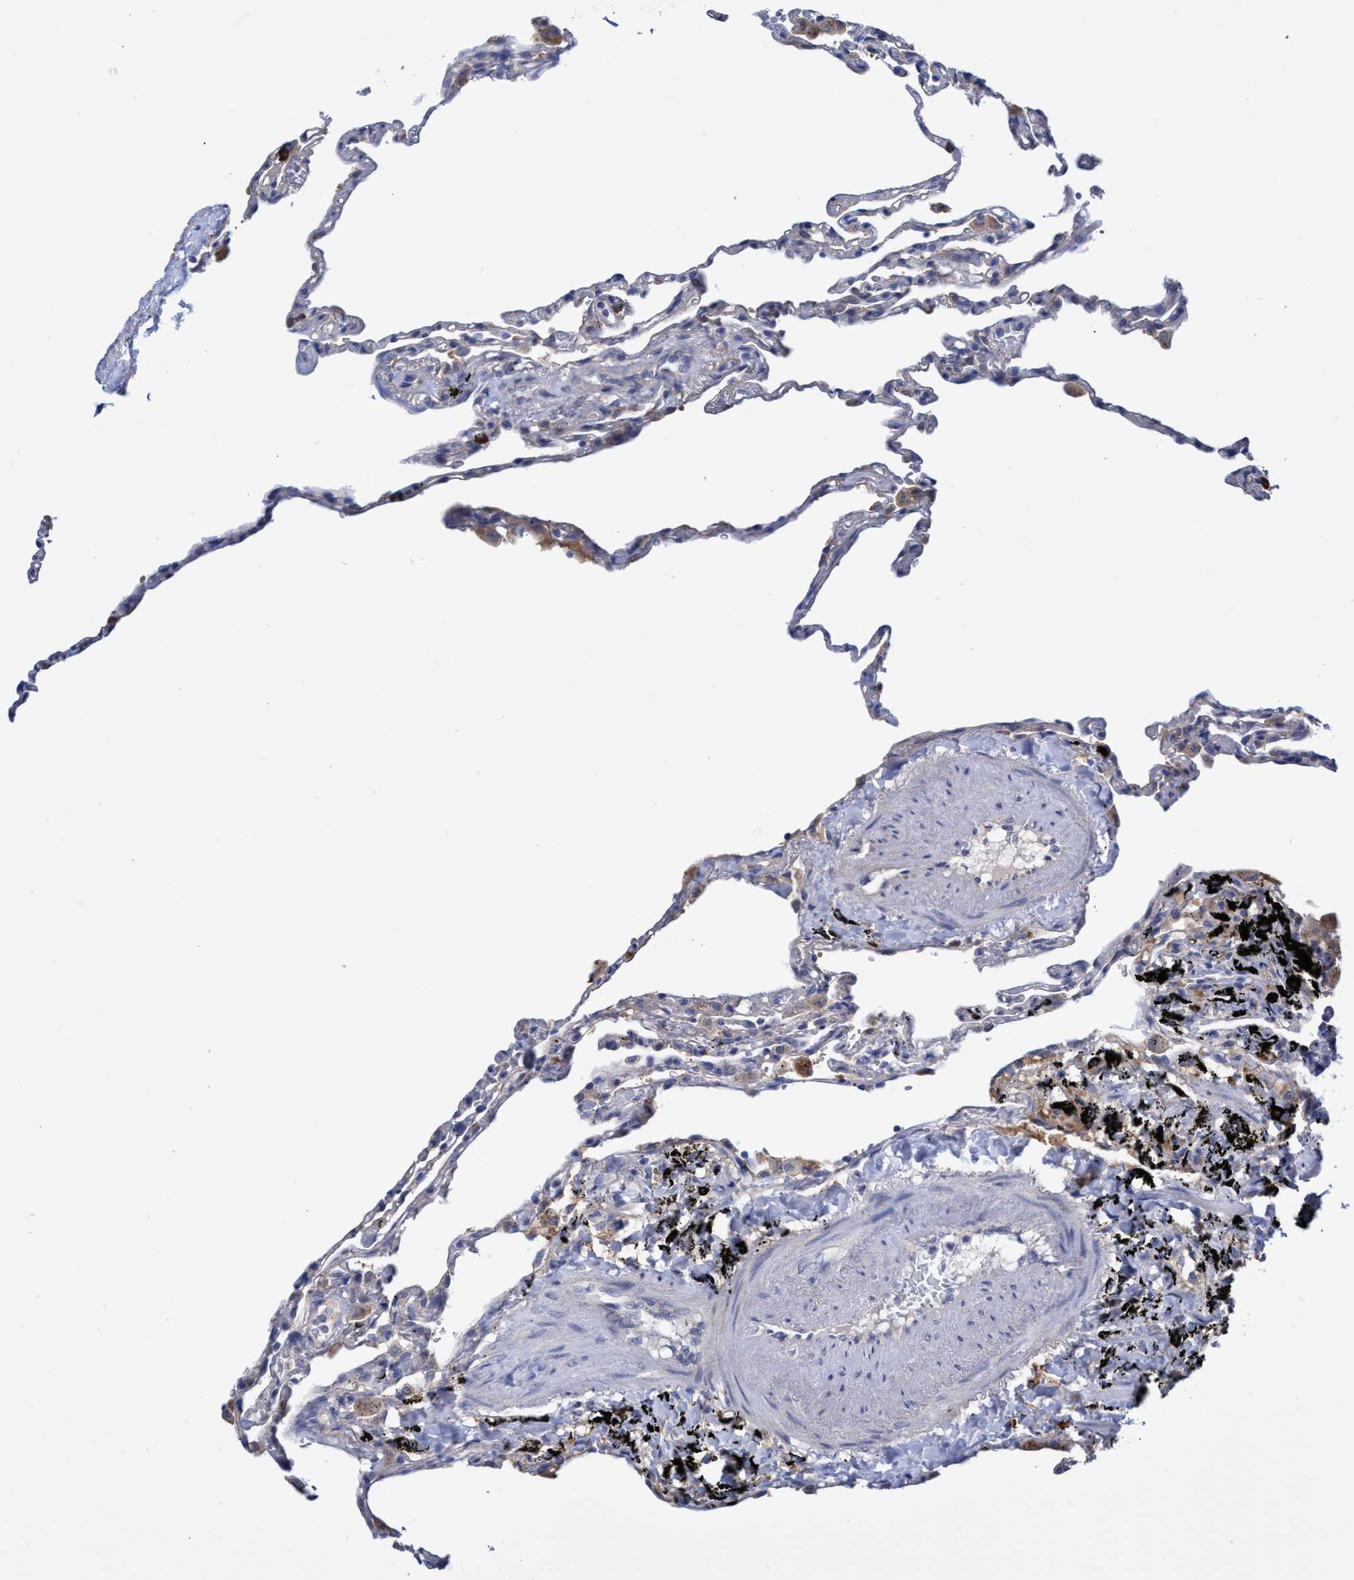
{"staining": {"intensity": "weak", "quantity": "<25%", "location": "cytoplasmic/membranous"}, "tissue": "lung", "cell_type": "Alveolar cells", "image_type": "normal", "snomed": [{"axis": "morphology", "description": "Normal tissue, NOS"}, {"axis": "topography", "description": "Lung"}], "caption": "Alveolar cells are negative for protein expression in normal human lung. Brightfield microscopy of immunohistochemistry (IHC) stained with DAB (3,3'-diaminobenzidine) (brown) and hematoxylin (blue), captured at high magnification.", "gene": "SVEP1", "patient": {"sex": "male", "age": 59}}